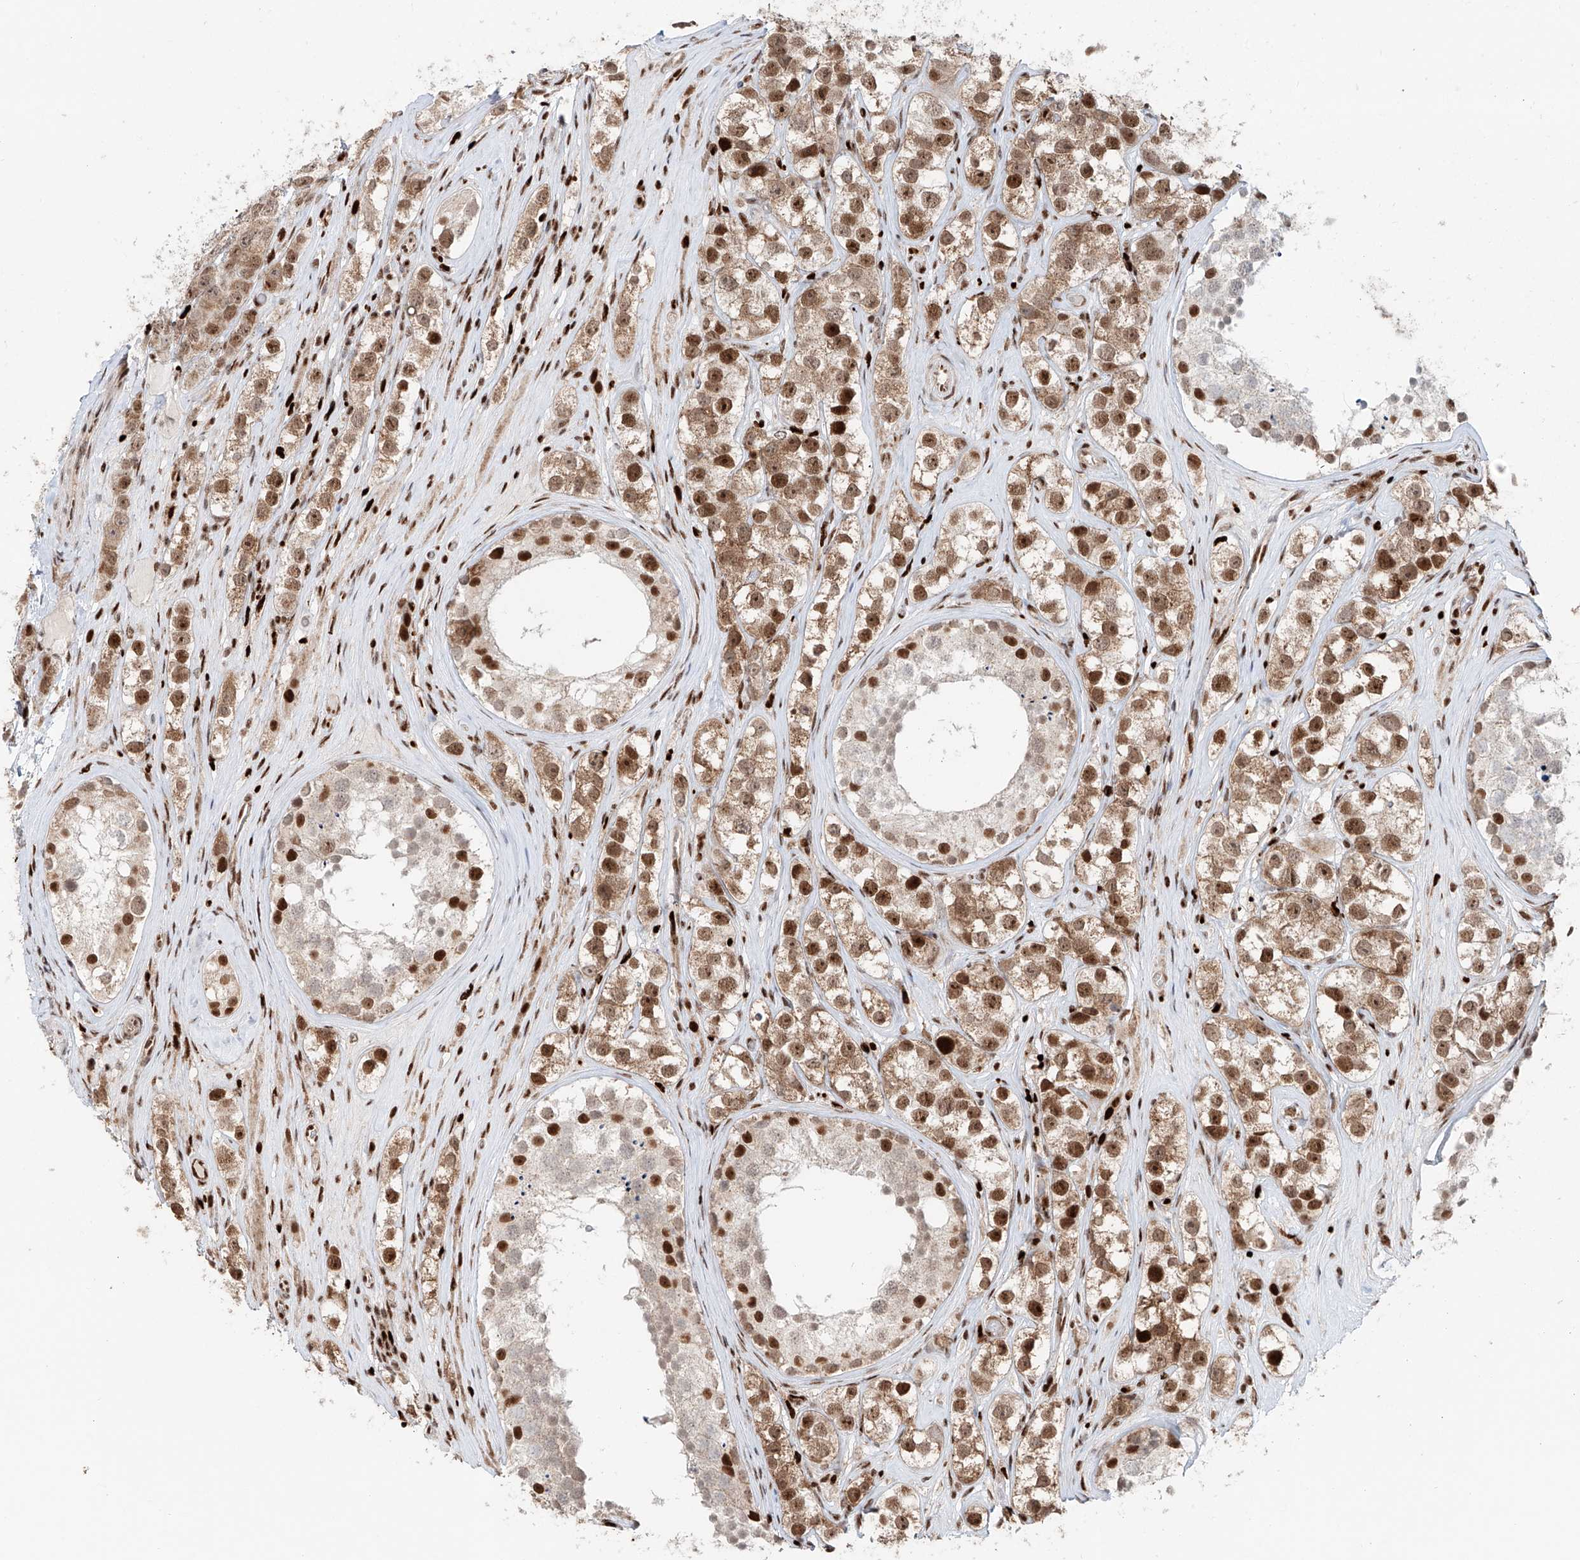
{"staining": {"intensity": "moderate", "quantity": ">75%", "location": "cytoplasmic/membranous,nuclear"}, "tissue": "testis cancer", "cell_type": "Tumor cells", "image_type": "cancer", "snomed": [{"axis": "morphology", "description": "Seminoma, NOS"}, {"axis": "topography", "description": "Testis"}], "caption": "Moderate cytoplasmic/membranous and nuclear protein staining is seen in about >75% of tumor cells in testis seminoma. (DAB (3,3'-diaminobenzidine) IHC, brown staining for protein, blue staining for nuclei).", "gene": "DZIP1L", "patient": {"sex": "male", "age": 28}}